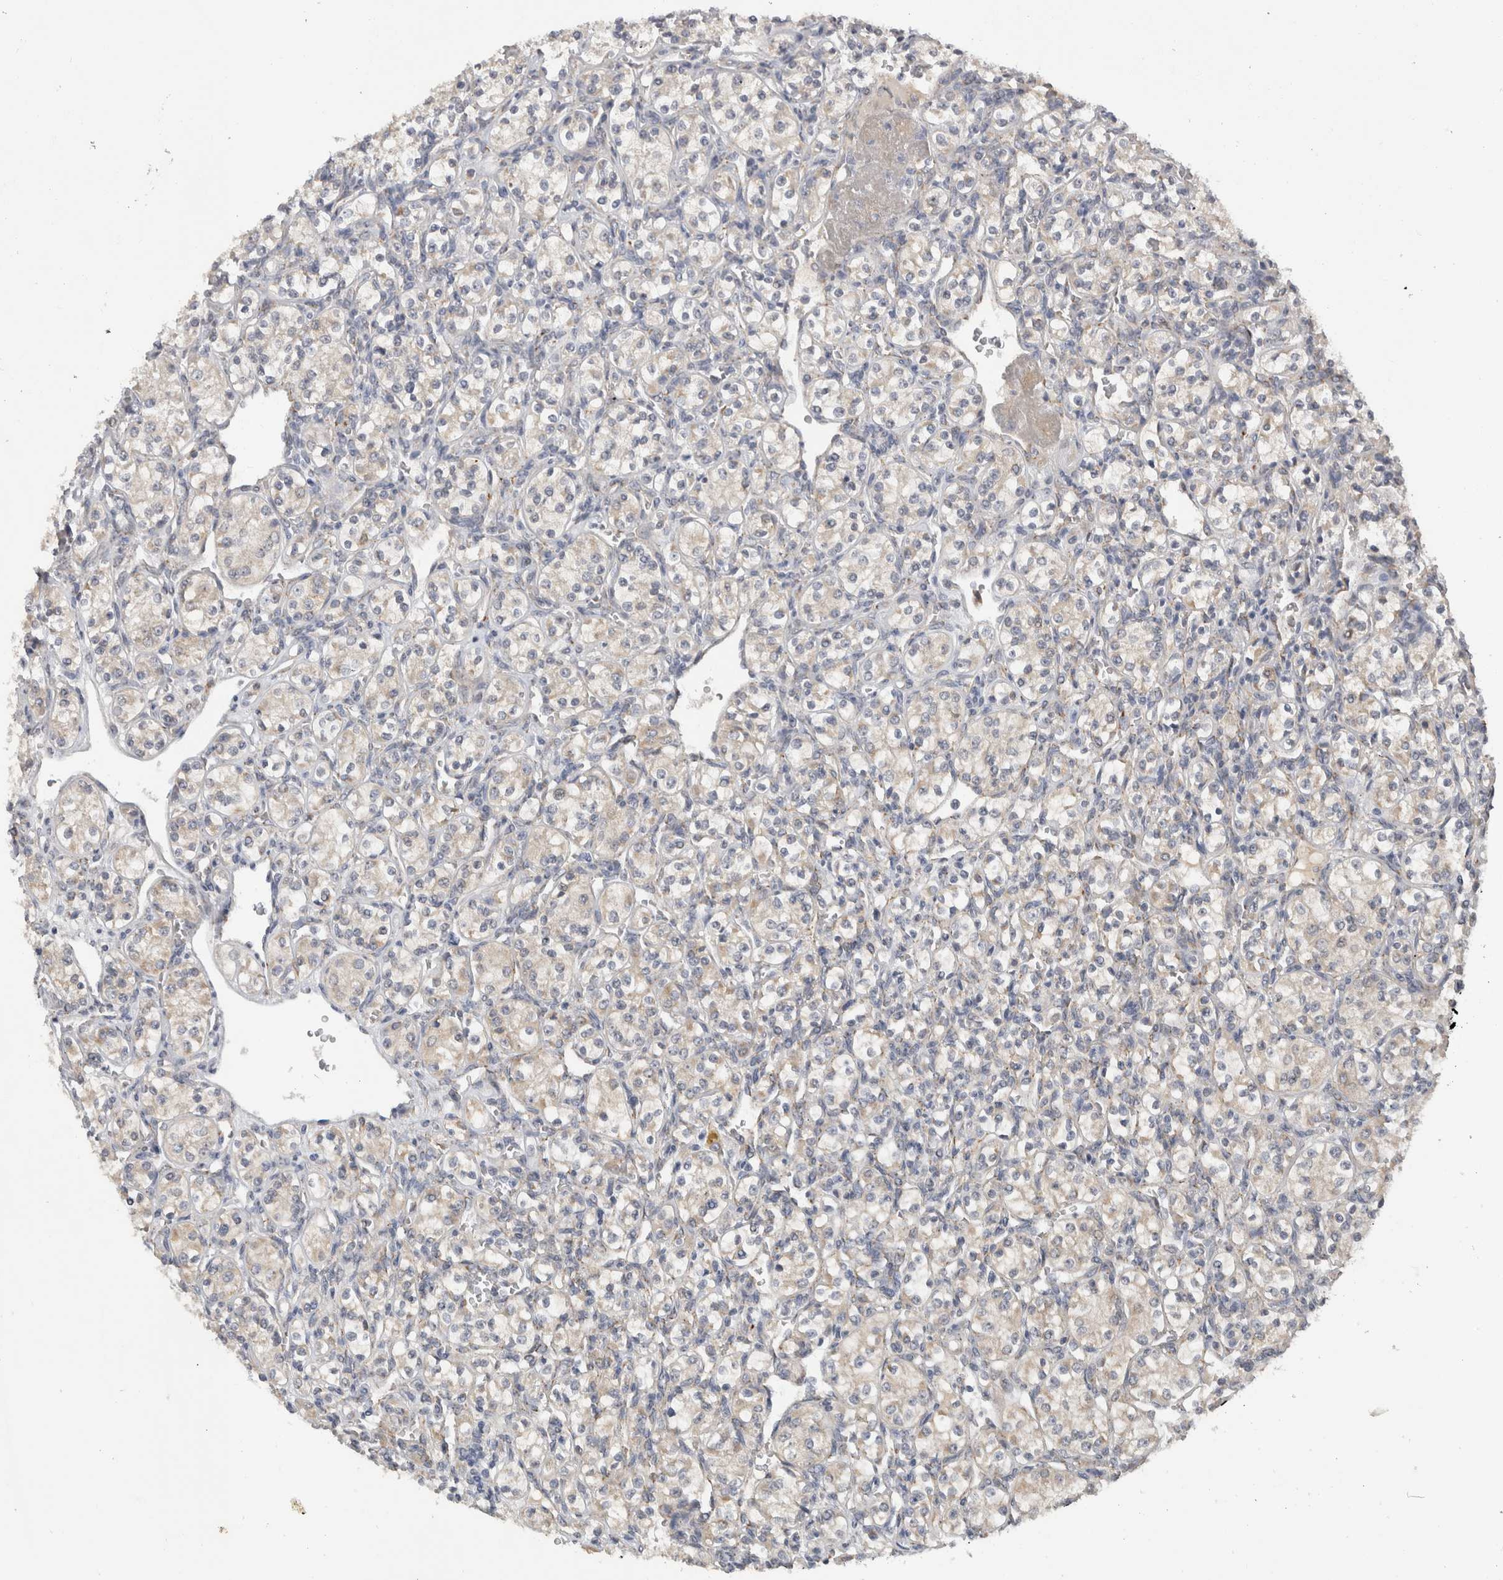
{"staining": {"intensity": "weak", "quantity": "<25%", "location": "cytoplasmic/membranous"}, "tissue": "renal cancer", "cell_type": "Tumor cells", "image_type": "cancer", "snomed": [{"axis": "morphology", "description": "Adenocarcinoma, NOS"}, {"axis": "topography", "description": "Kidney"}], "caption": "Tumor cells are negative for protein expression in human renal cancer (adenocarcinoma).", "gene": "DYRK2", "patient": {"sex": "male", "age": 77}}